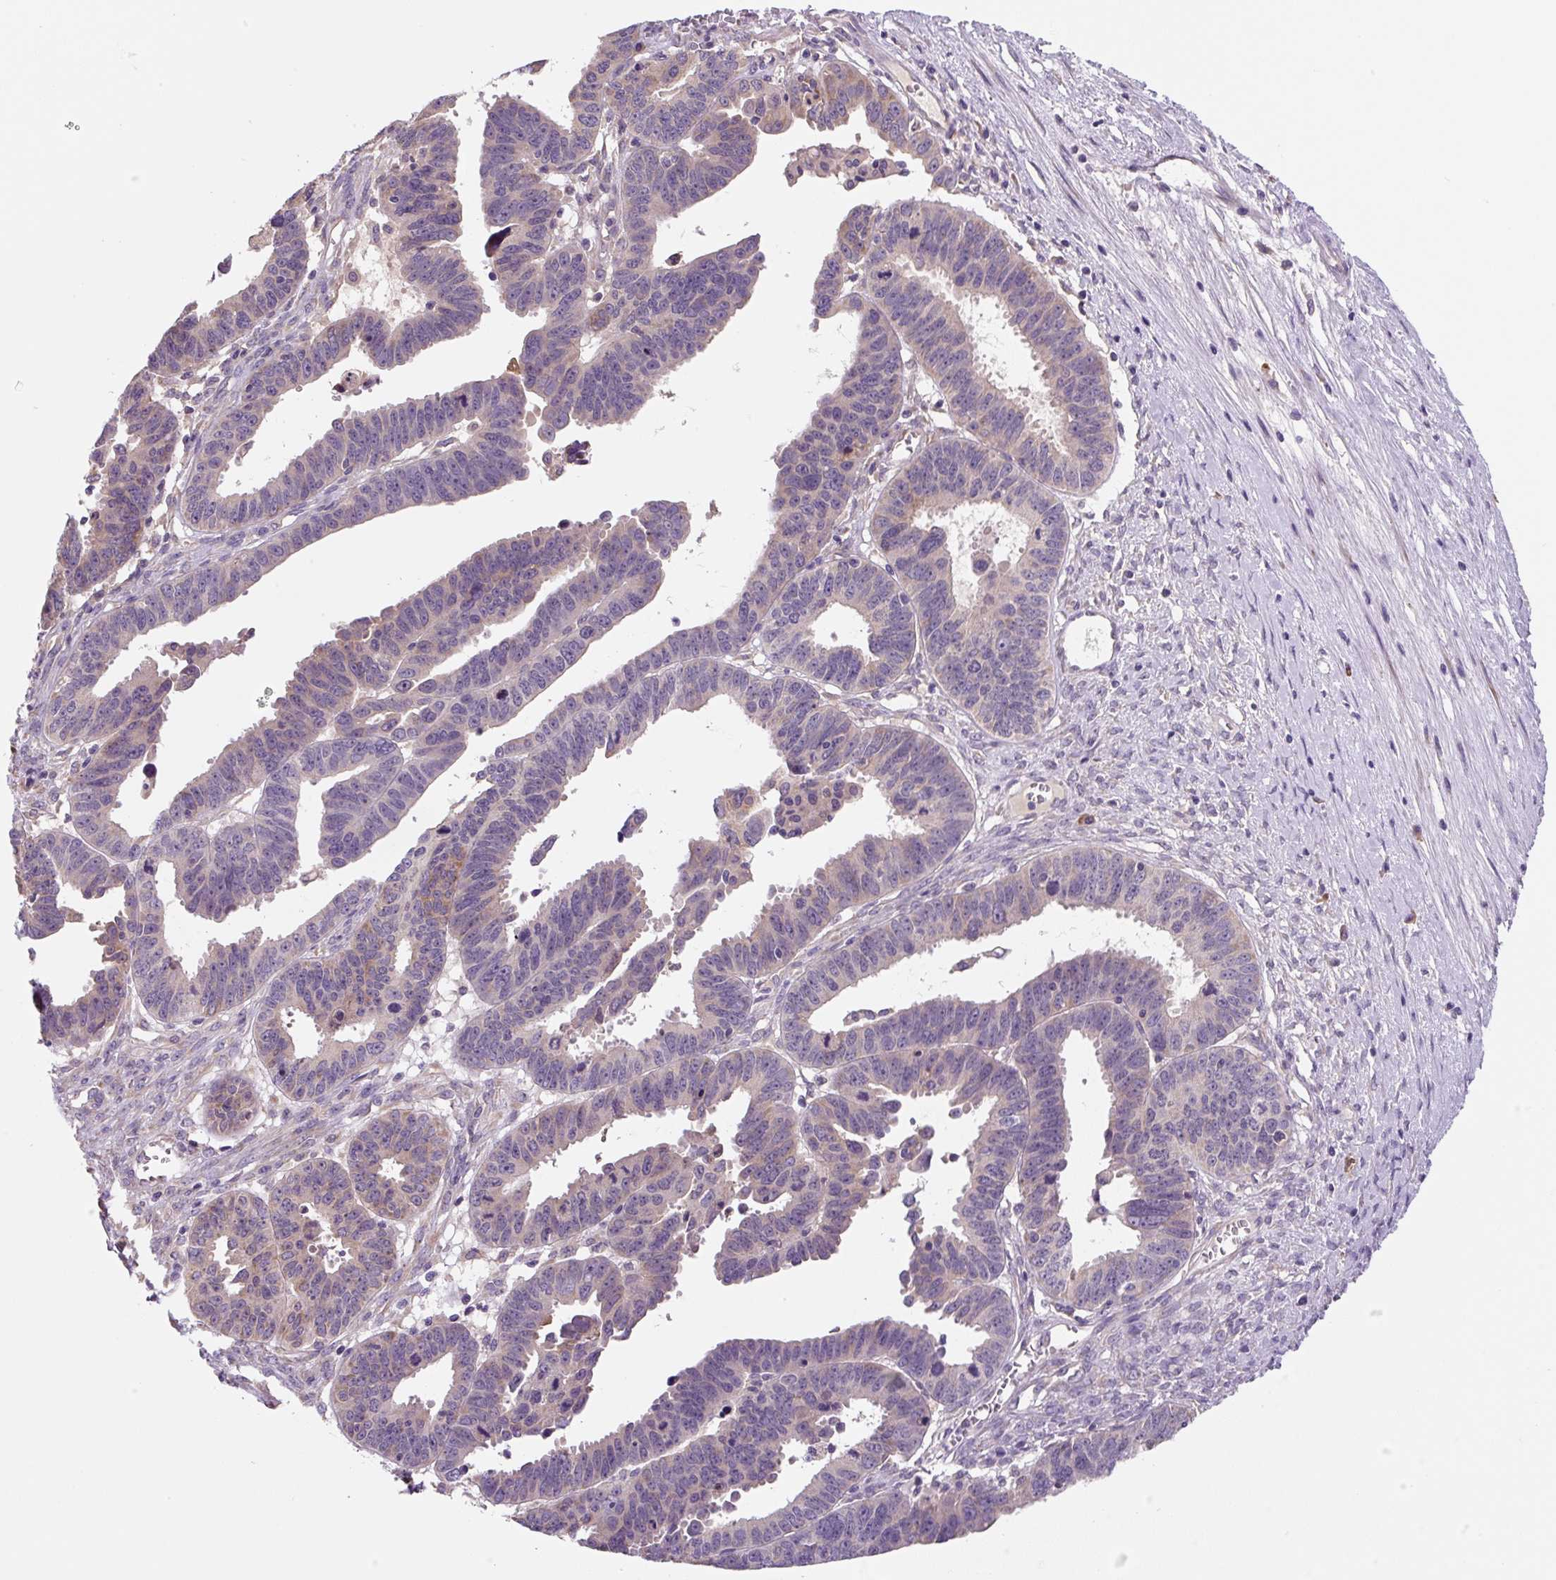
{"staining": {"intensity": "weak", "quantity": "25%-75%", "location": "cytoplasmic/membranous"}, "tissue": "ovarian cancer", "cell_type": "Tumor cells", "image_type": "cancer", "snomed": [{"axis": "morphology", "description": "Carcinoma, endometroid"}, {"axis": "morphology", "description": "Cystadenocarcinoma, serous, NOS"}, {"axis": "topography", "description": "Ovary"}], "caption": "Weak cytoplasmic/membranous positivity for a protein is identified in about 25%-75% of tumor cells of ovarian cancer using IHC.", "gene": "FZD5", "patient": {"sex": "female", "age": 45}}